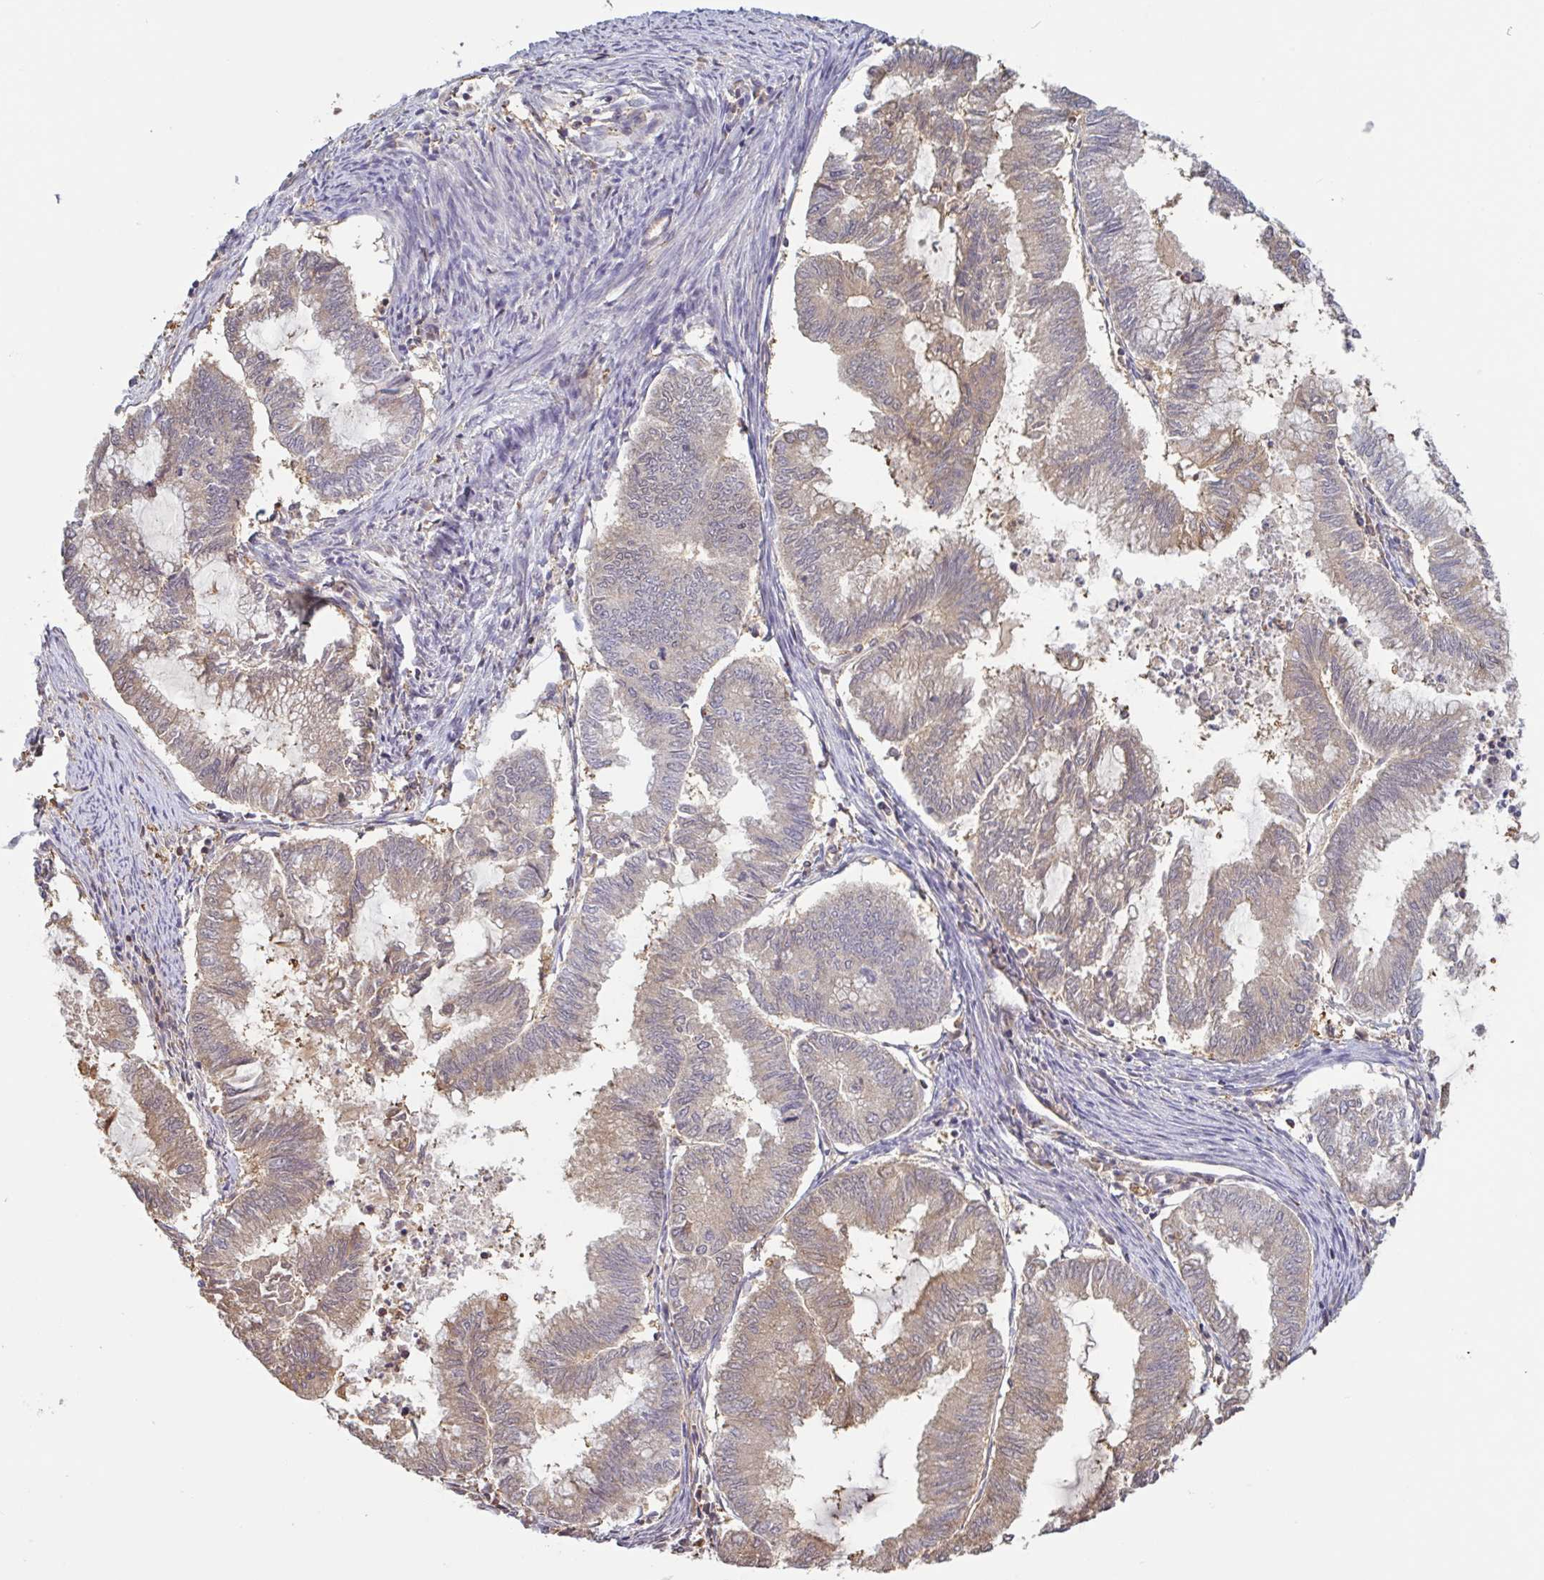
{"staining": {"intensity": "weak", "quantity": "25%-75%", "location": "cytoplasmic/membranous"}, "tissue": "endometrial cancer", "cell_type": "Tumor cells", "image_type": "cancer", "snomed": [{"axis": "morphology", "description": "Adenocarcinoma, NOS"}, {"axis": "topography", "description": "Endometrium"}], "caption": "Endometrial adenocarcinoma tissue exhibits weak cytoplasmic/membranous staining in approximately 25%-75% of tumor cells, visualized by immunohistochemistry.", "gene": "OTOP2", "patient": {"sex": "female", "age": 79}}